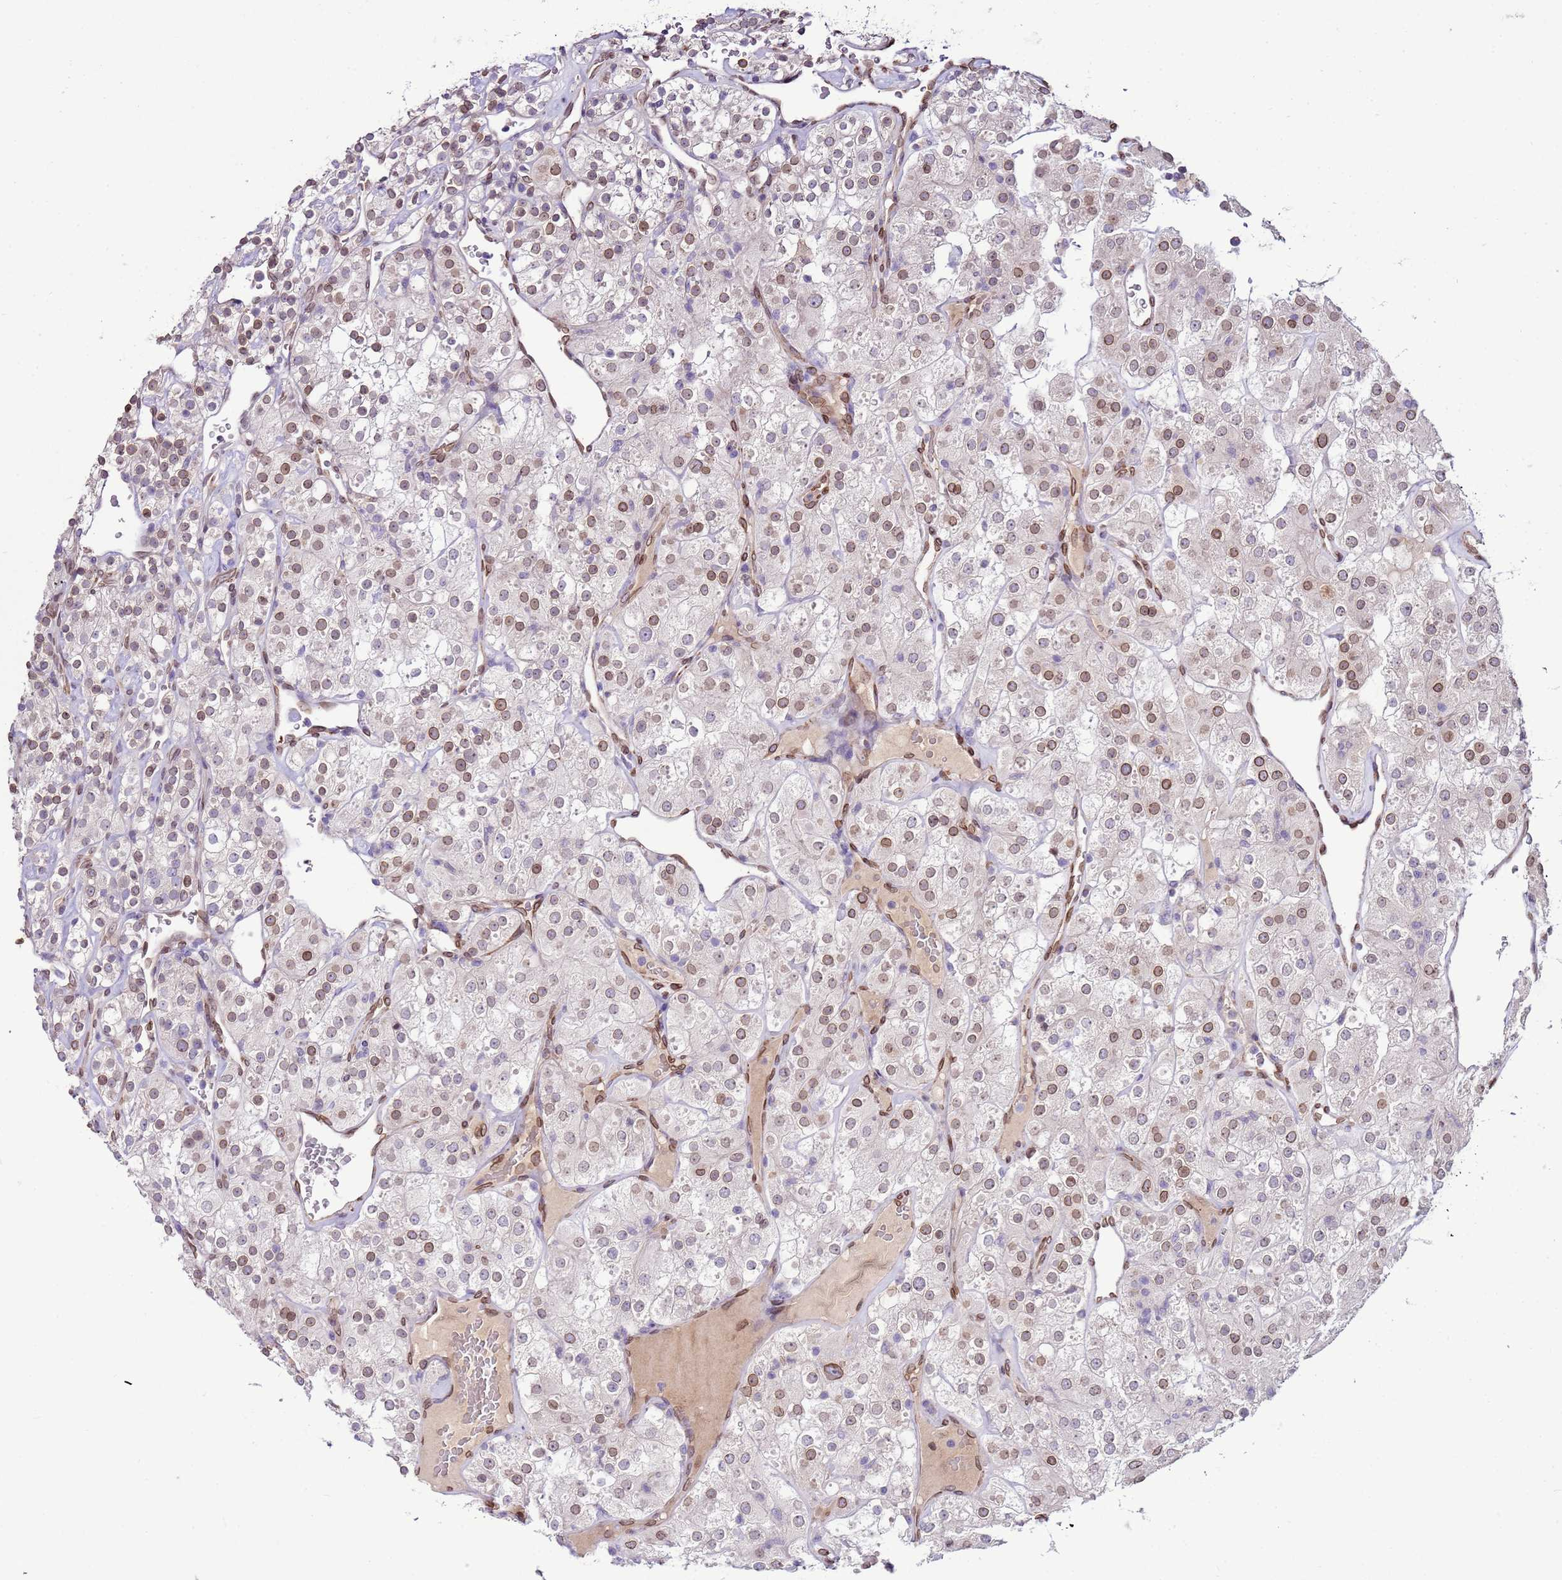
{"staining": {"intensity": "moderate", "quantity": "25%-75%", "location": "cytoplasmic/membranous,nuclear"}, "tissue": "renal cancer", "cell_type": "Tumor cells", "image_type": "cancer", "snomed": [{"axis": "morphology", "description": "Adenocarcinoma, NOS"}, {"axis": "topography", "description": "Kidney"}], "caption": "A medium amount of moderate cytoplasmic/membranous and nuclear expression is identified in about 25%-75% of tumor cells in renal cancer (adenocarcinoma) tissue. The staining is performed using DAB (3,3'-diaminobenzidine) brown chromogen to label protein expression. The nuclei are counter-stained blue using hematoxylin.", "gene": "TMEM47", "patient": {"sex": "male", "age": 77}}